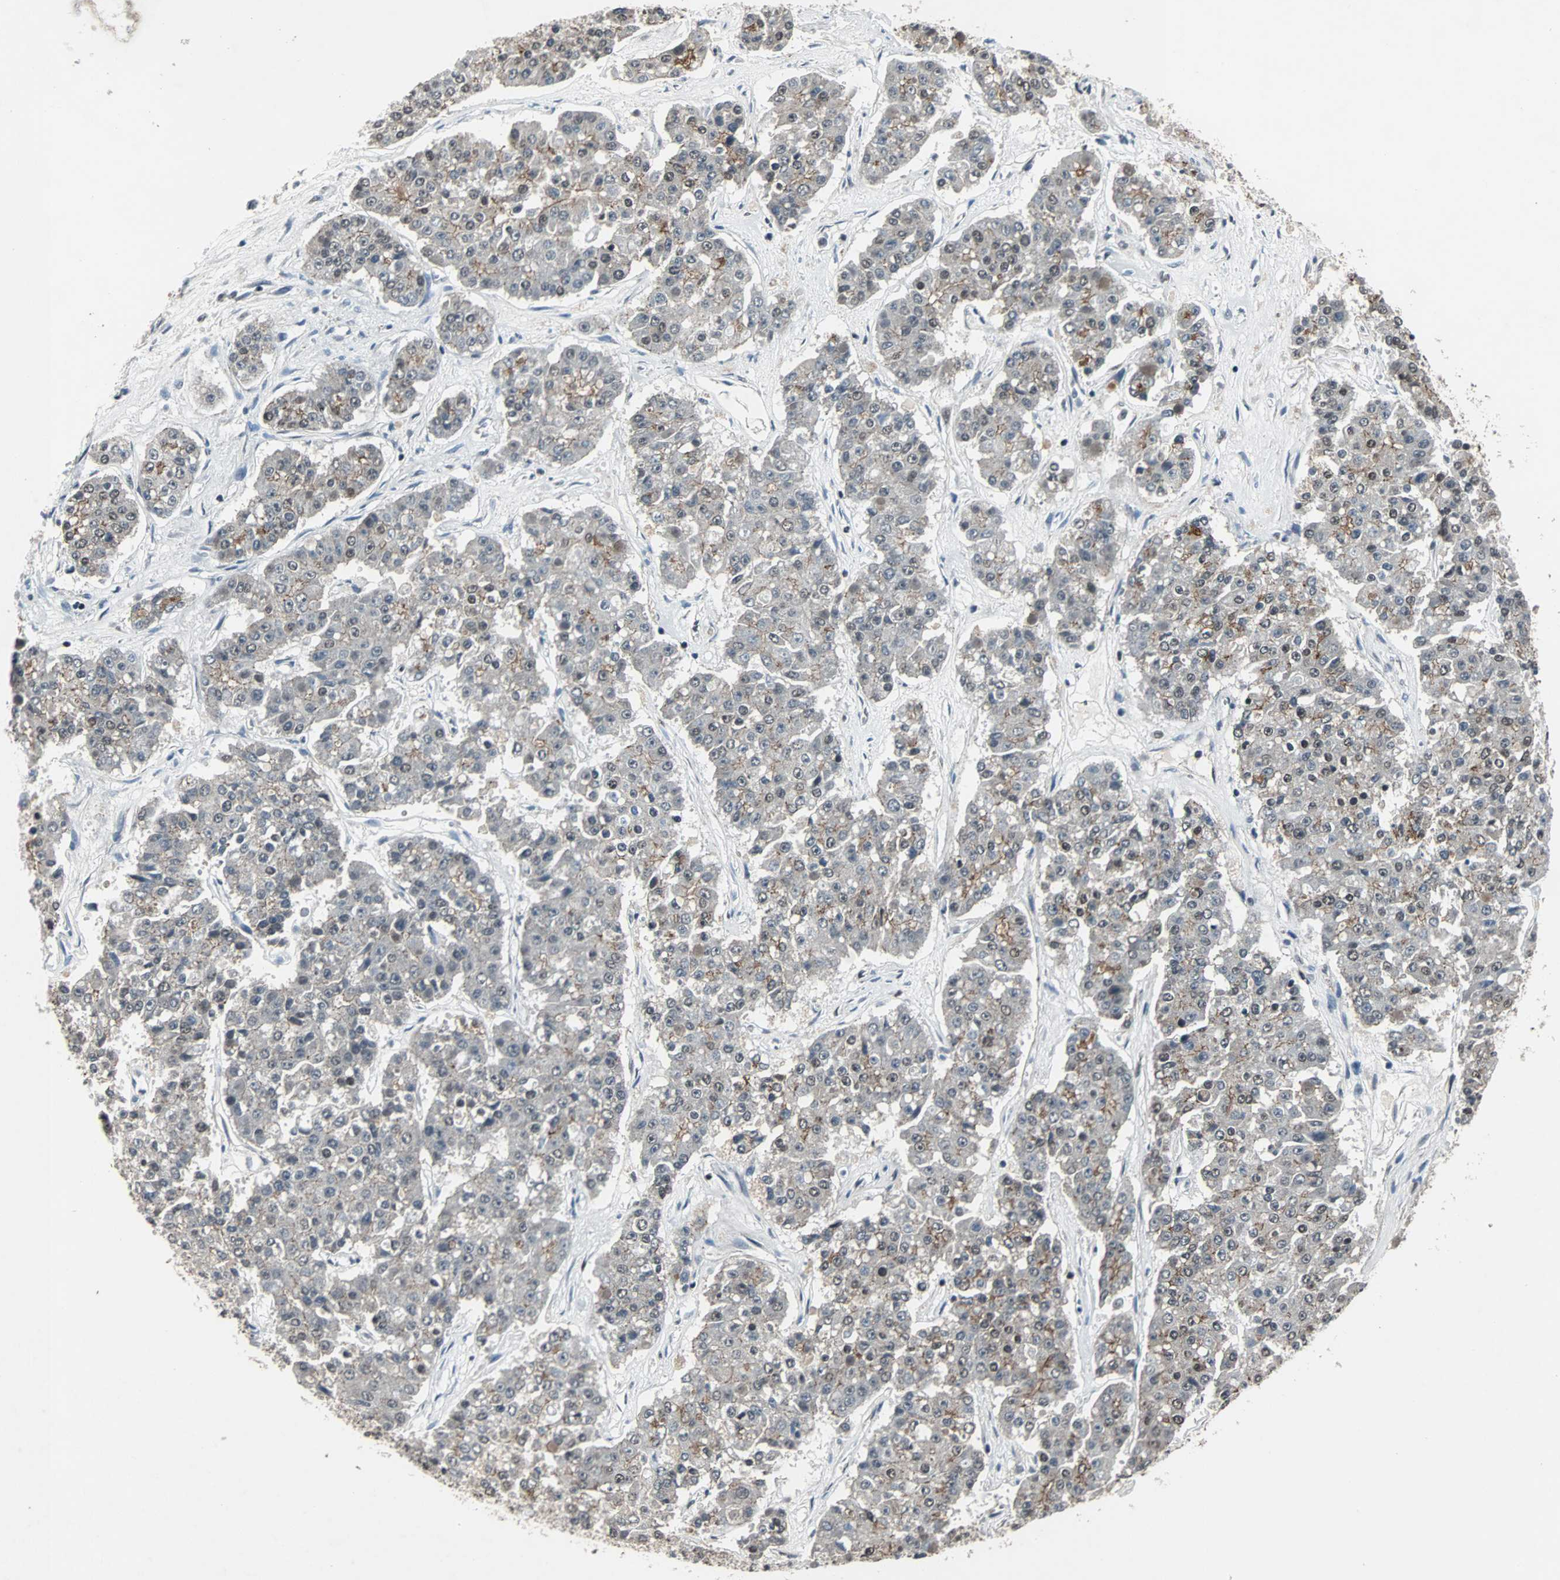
{"staining": {"intensity": "weak", "quantity": ">75%", "location": "cytoplasmic/membranous"}, "tissue": "pancreatic cancer", "cell_type": "Tumor cells", "image_type": "cancer", "snomed": [{"axis": "morphology", "description": "Adenocarcinoma, NOS"}, {"axis": "topography", "description": "Pancreas"}], "caption": "Brown immunohistochemical staining in human pancreatic cancer (adenocarcinoma) reveals weak cytoplasmic/membranous staining in approximately >75% of tumor cells. Ihc stains the protein in brown and the nuclei are stained blue.", "gene": "LSR", "patient": {"sex": "male", "age": 50}}